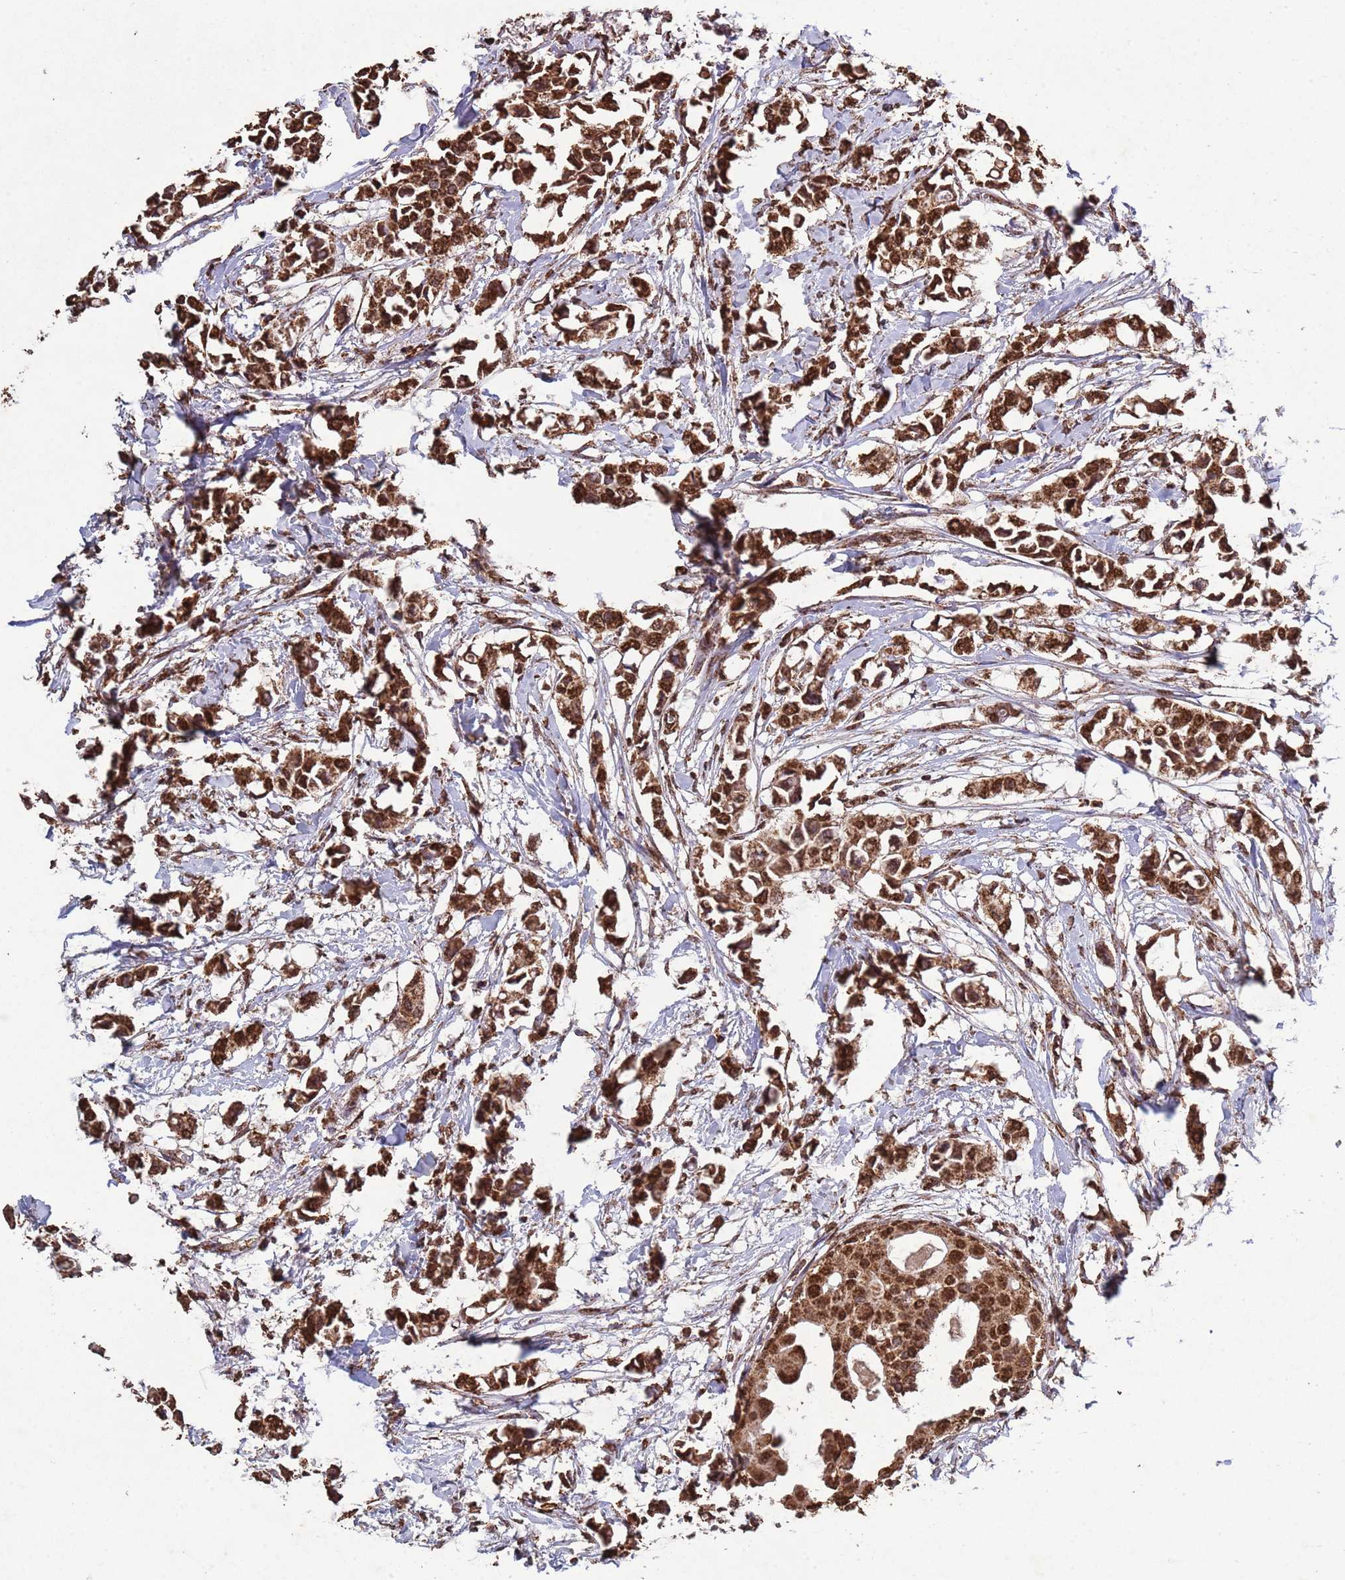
{"staining": {"intensity": "strong", "quantity": ">75%", "location": "cytoplasmic/membranous,nuclear"}, "tissue": "breast cancer", "cell_type": "Tumor cells", "image_type": "cancer", "snomed": [{"axis": "morphology", "description": "Duct carcinoma"}, {"axis": "topography", "description": "Breast"}], "caption": "Human breast cancer stained with a protein marker exhibits strong staining in tumor cells.", "gene": "HDAC10", "patient": {"sex": "female", "age": 41}}